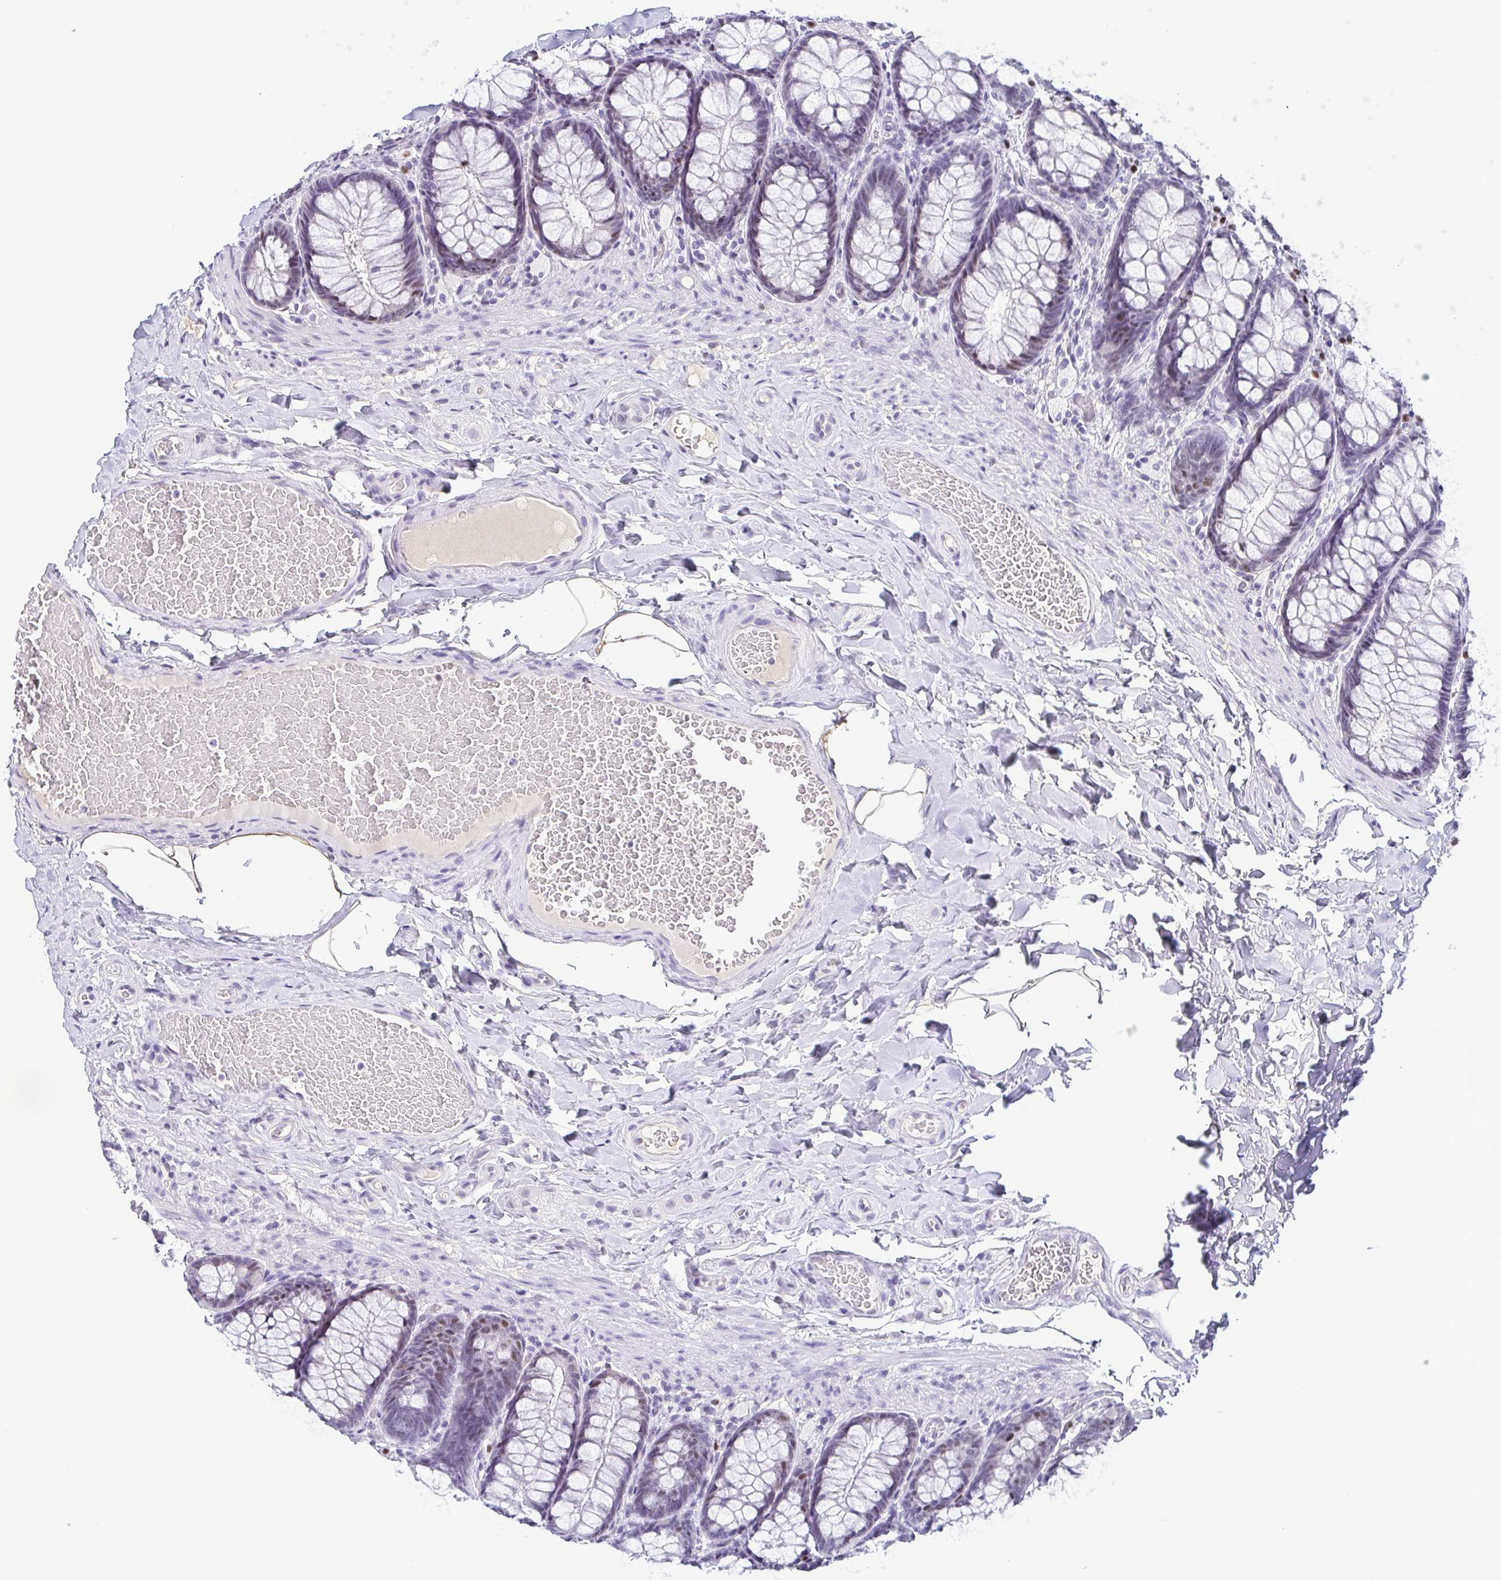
{"staining": {"intensity": "negative", "quantity": "none", "location": "none"}, "tissue": "colon", "cell_type": "Endothelial cells", "image_type": "normal", "snomed": [{"axis": "morphology", "description": "Normal tissue, NOS"}, {"axis": "topography", "description": "Colon"}], "caption": "Immunohistochemical staining of normal human colon shows no significant expression in endothelial cells. (Brightfield microscopy of DAB IHC at high magnification).", "gene": "TCF3", "patient": {"sex": "male", "age": 47}}